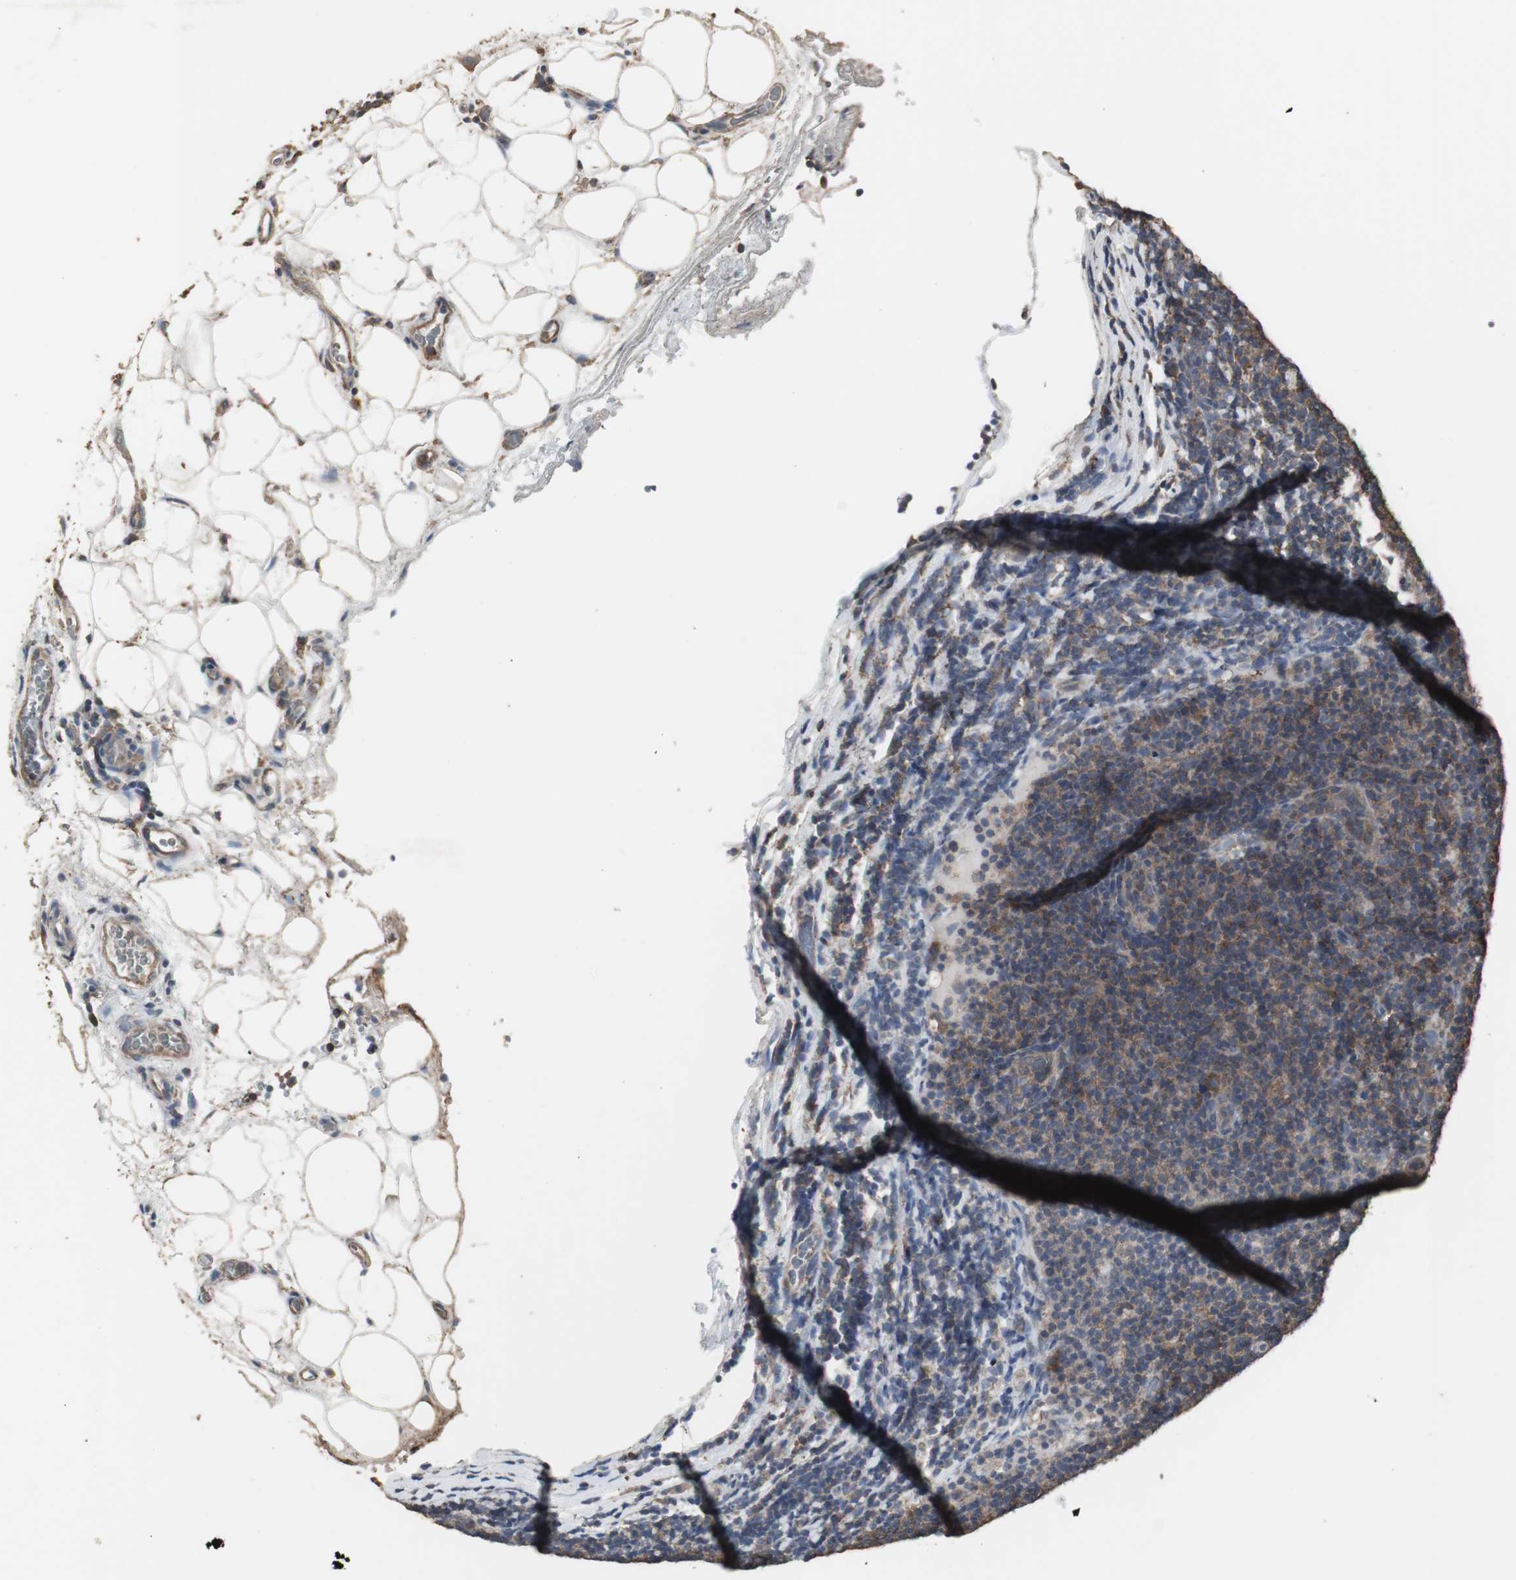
{"staining": {"intensity": "moderate", "quantity": ">75%", "location": "cytoplasmic/membranous"}, "tissue": "lymphoma", "cell_type": "Tumor cells", "image_type": "cancer", "snomed": [{"axis": "morphology", "description": "Malignant lymphoma, non-Hodgkin's type, Low grade"}, {"axis": "topography", "description": "Lymph node"}], "caption": "The micrograph shows immunohistochemical staining of lymphoma. There is moderate cytoplasmic/membranous staining is present in approximately >75% of tumor cells.", "gene": "HPRT1", "patient": {"sex": "male", "age": 83}}